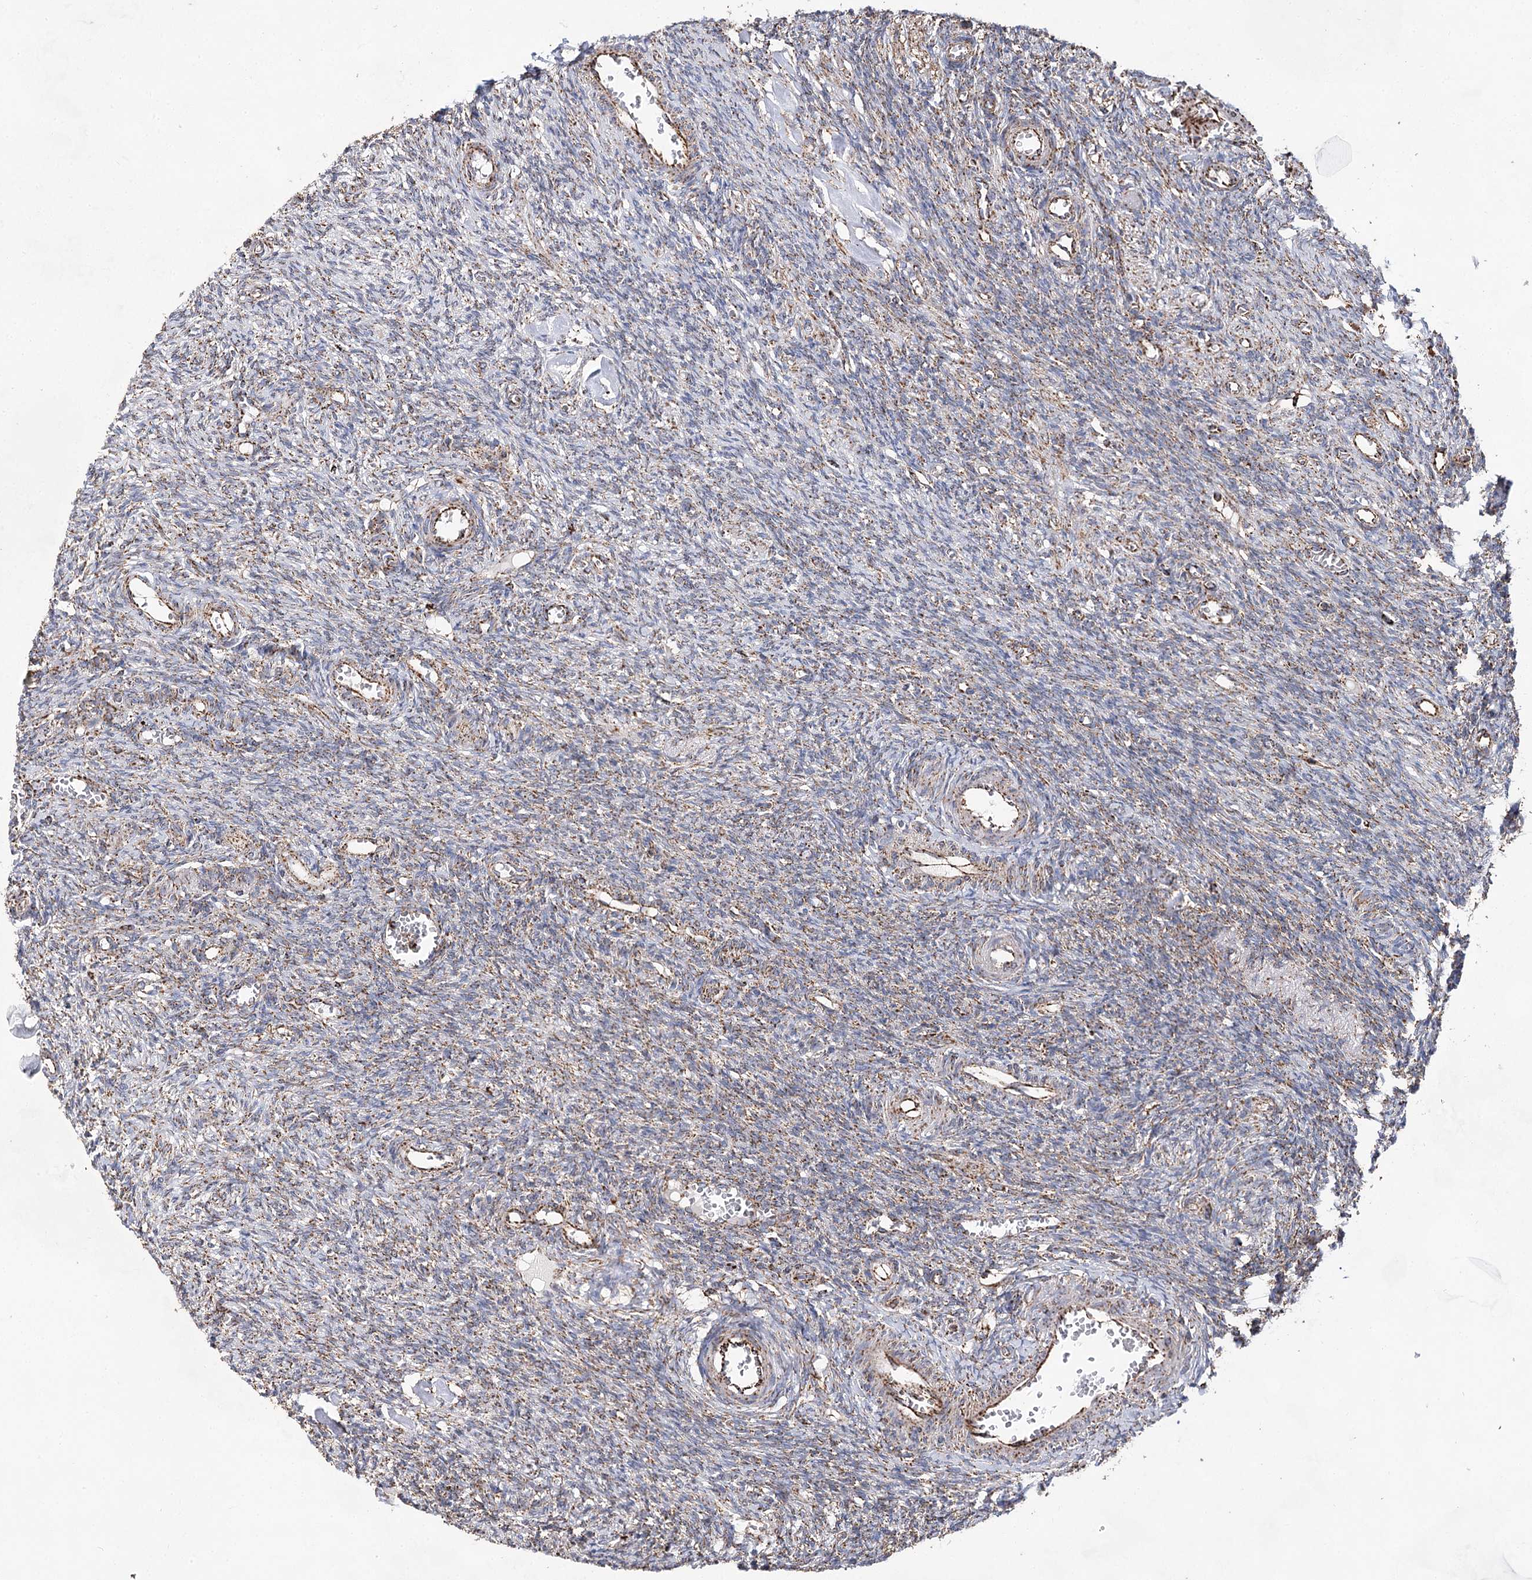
{"staining": {"intensity": "moderate", "quantity": ">75%", "location": "cytoplasmic/membranous"}, "tissue": "ovary", "cell_type": "Ovarian stroma cells", "image_type": "normal", "snomed": [{"axis": "morphology", "description": "Normal tissue, NOS"}, {"axis": "topography", "description": "Ovary"}], "caption": "Protein expression analysis of normal ovary demonstrates moderate cytoplasmic/membranous positivity in approximately >75% of ovarian stroma cells. Using DAB (brown) and hematoxylin (blue) stains, captured at high magnification using brightfield microscopy.", "gene": "NADK2", "patient": {"sex": "female", "age": 27}}